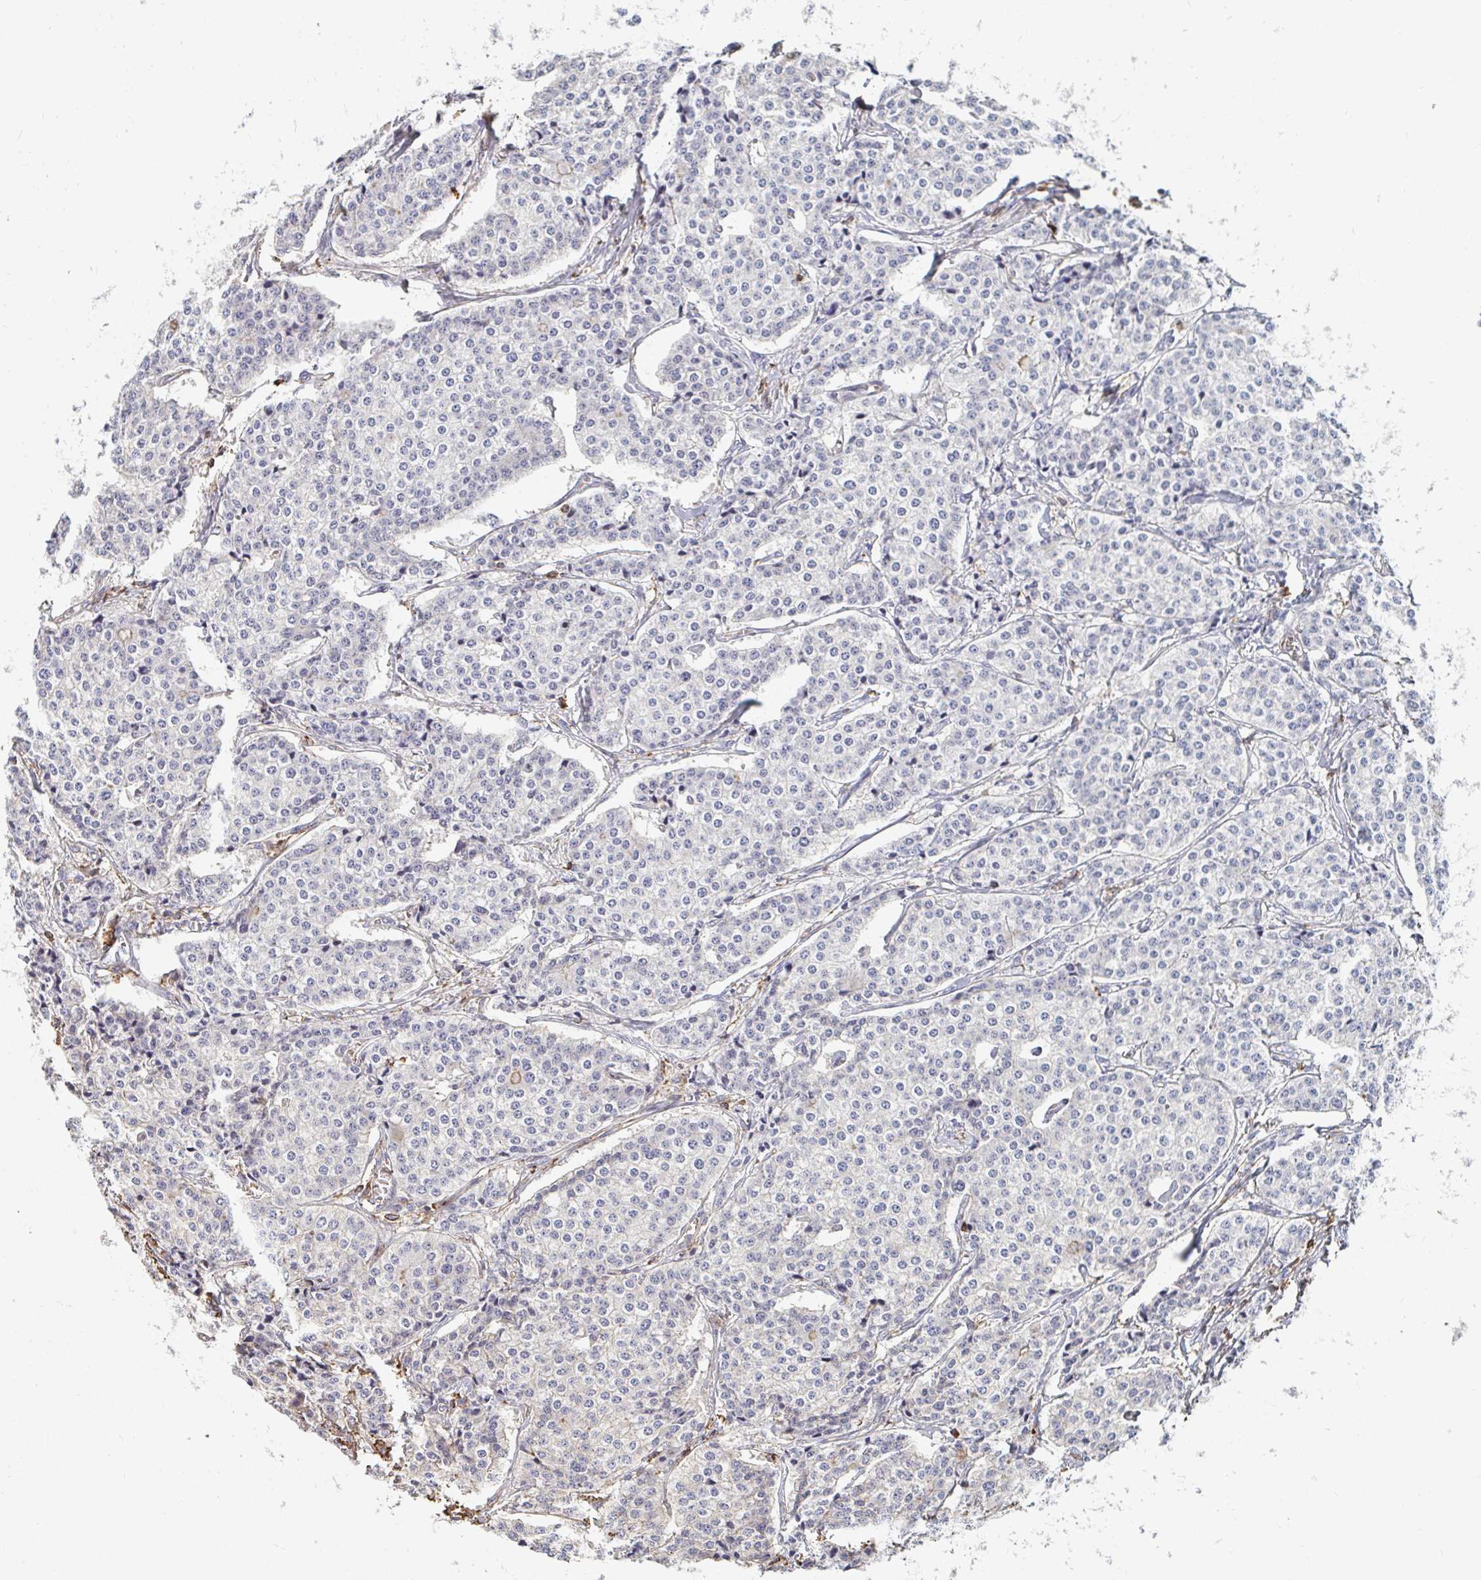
{"staining": {"intensity": "negative", "quantity": "none", "location": "none"}, "tissue": "carcinoid", "cell_type": "Tumor cells", "image_type": "cancer", "snomed": [{"axis": "morphology", "description": "Carcinoid, malignant, NOS"}, {"axis": "topography", "description": "Small intestine"}], "caption": "An immunohistochemistry micrograph of carcinoid is shown. There is no staining in tumor cells of carcinoid.", "gene": "PTPN14", "patient": {"sex": "female", "age": 64}}